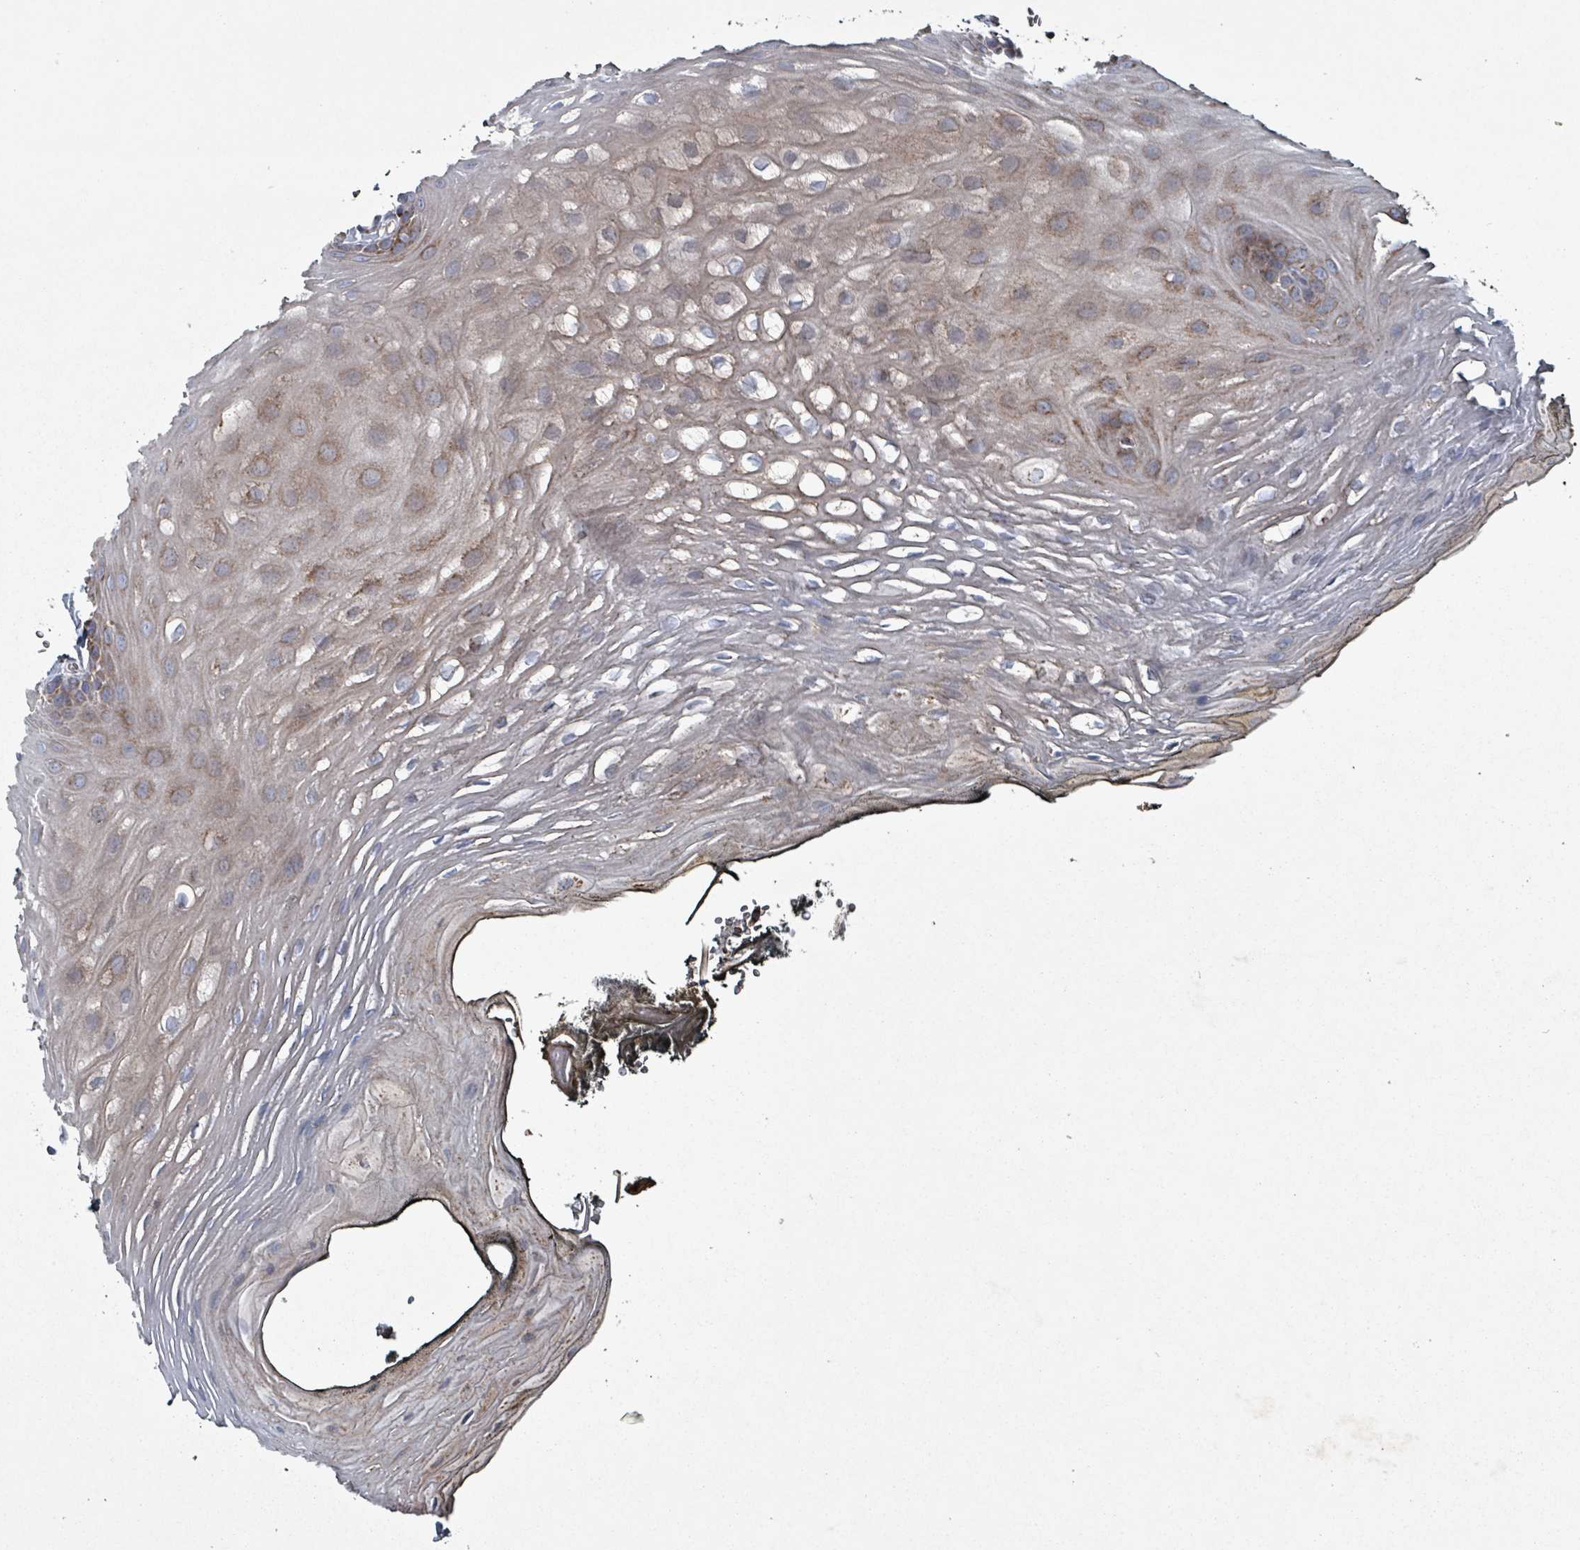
{"staining": {"intensity": "moderate", "quantity": "25%-75%", "location": "cytoplasmic/membranous"}, "tissue": "oral mucosa", "cell_type": "Squamous epithelial cells", "image_type": "normal", "snomed": [{"axis": "morphology", "description": "Normal tissue, NOS"}, {"axis": "topography", "description": "Oral tissue"}, {"axis": "topography", "description": "Tounge, NOS"}], "caption": "Immunohistochemistry (IHC) micrograph of benign oral mucosa stained for a protein (brown), which demonstrates medium levels of moderate cytoplasmic/membranous expression in about 25%-75% of squamous epithelial cells.", "gene": "ABHD18", "patient": {"sex": "female", "age": 81}}